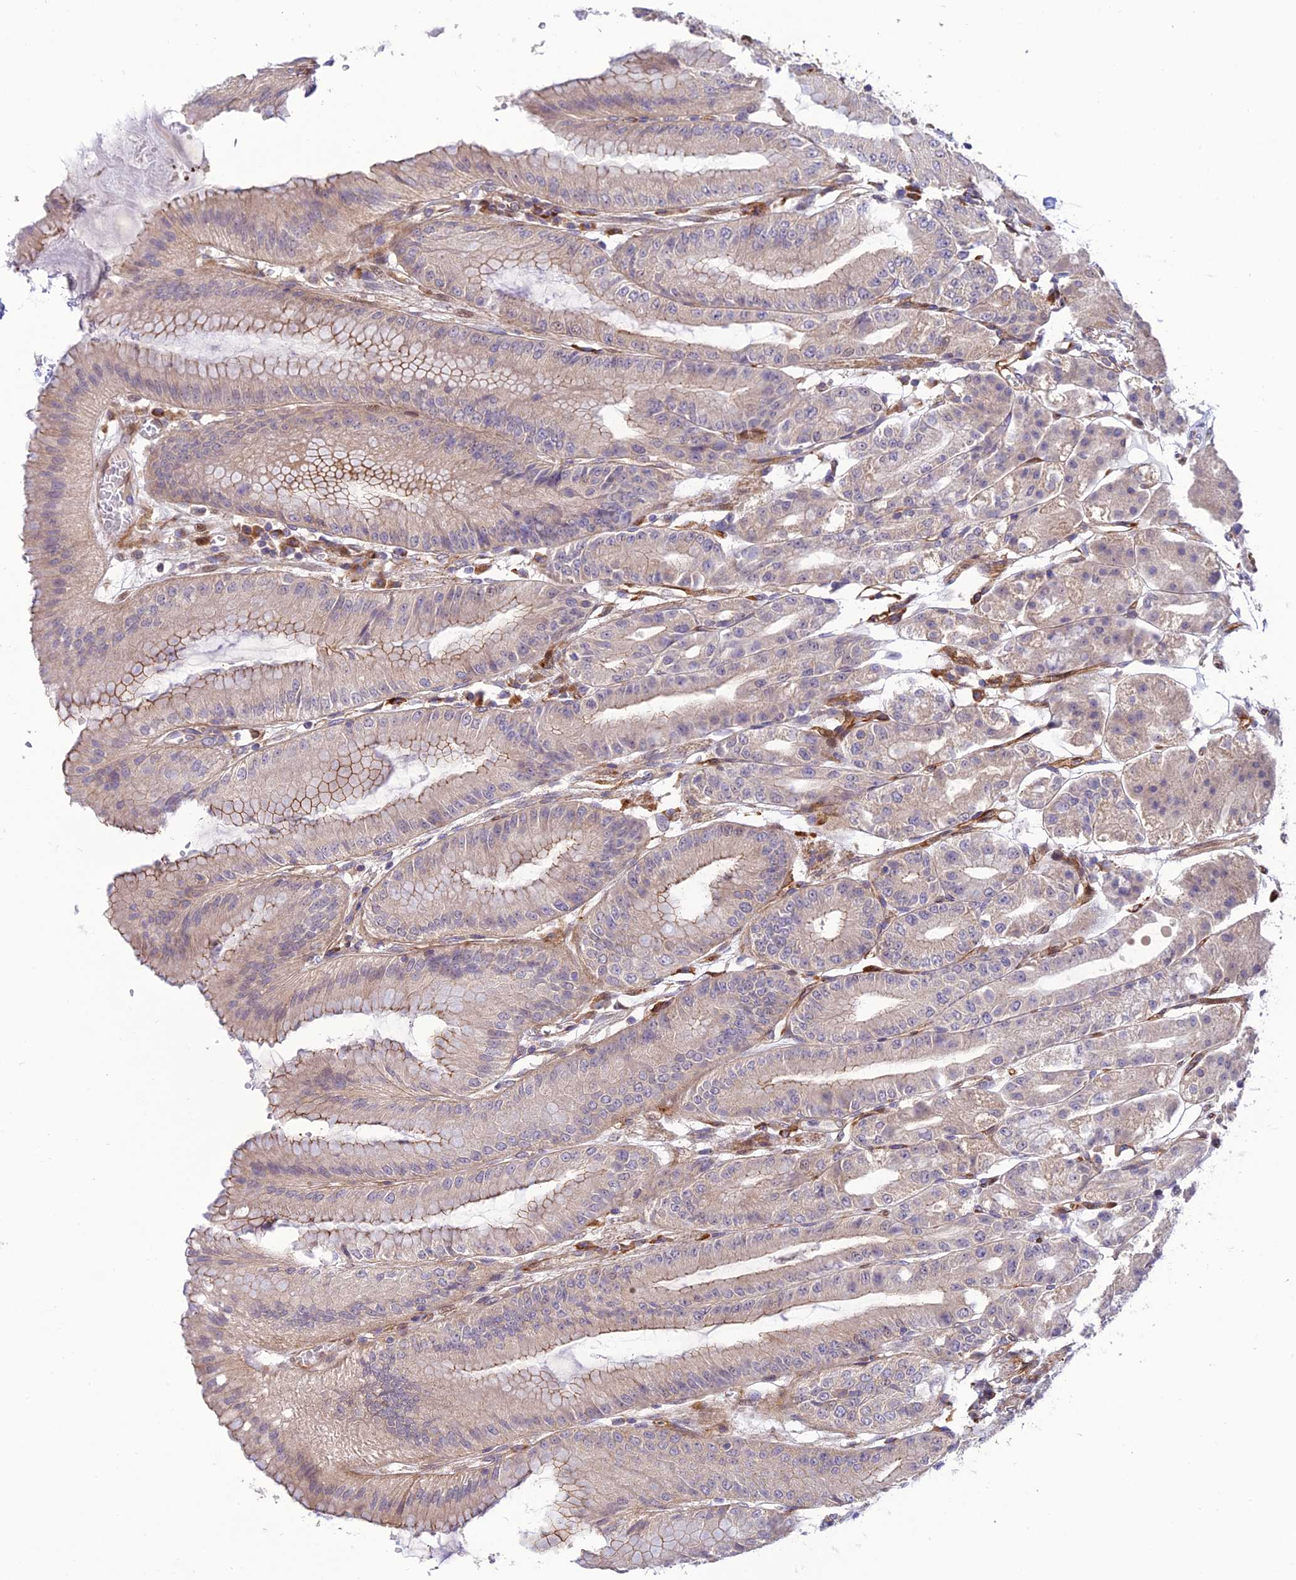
{"staining": {"intensity": "moderate", "quantity": "<25%", "location": "cytoplasmic/membranous,nuclear"}, "tissue": "stomach", "cell_type": "Glandular cells", "image_type": "normal", "snomed": [{"axis": "morphology", "description": "Normal tissue, NOS"}, {"axis": "topography", "description": "Stomach, lower"}], "caption": "A high-resolution image shows immunohistochemistry (IHC) staining of benign stomach, which reveals moderate cytoplasmic/membranous,nuclear expression in about <25% of glandular cells. The protein is stained brown, and the nuclei are stained in blue (DAB (3,3'-diaminobenzidine) IHC with brightfield microscopy, high magnification).", "gene": "ZNF584", "patient": {"sex": "male", "age": 71}}